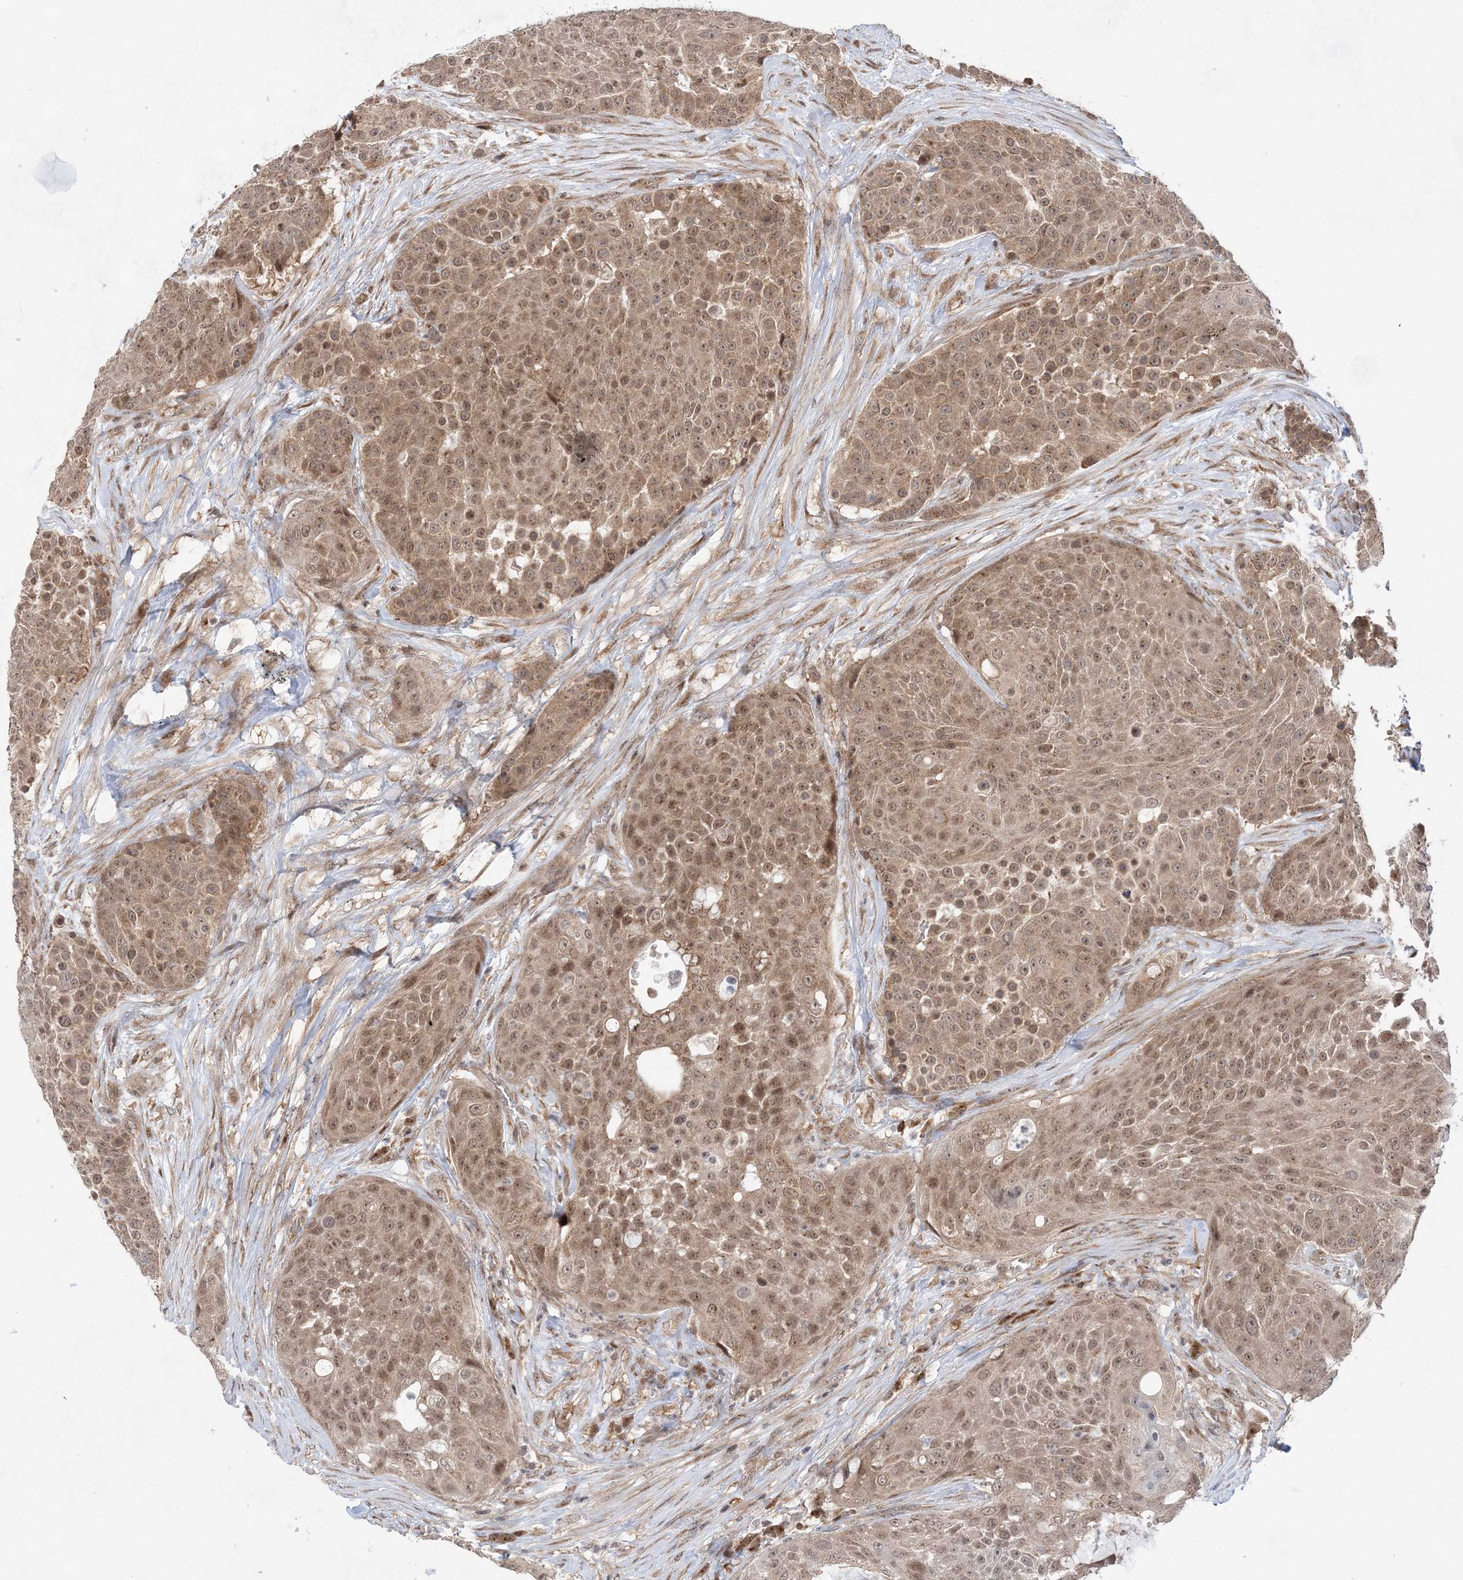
{"staining": {"intensity": "moderate", "quantity": ">75%", "location": "cytoplasmic/membranous,nuclear"}, "tissue": "urothelial cancer", "cell_type": "Tumor cells", "image_type": "cancer", "snomed": [{"axis": "morphology", "description": "Urothelial carcinoma, High grade"}, {"axis": "topography", "description": "Urinary bladder"}], "caption": "Human urothelial cancer stained for a protein (brown) reveals moderate cytoplasmic/membranous and nuclear positive positivity in about >75% of tumor cells.", "gene": "ANAPC15", "patient": {"sex": "female", "age": 63}}